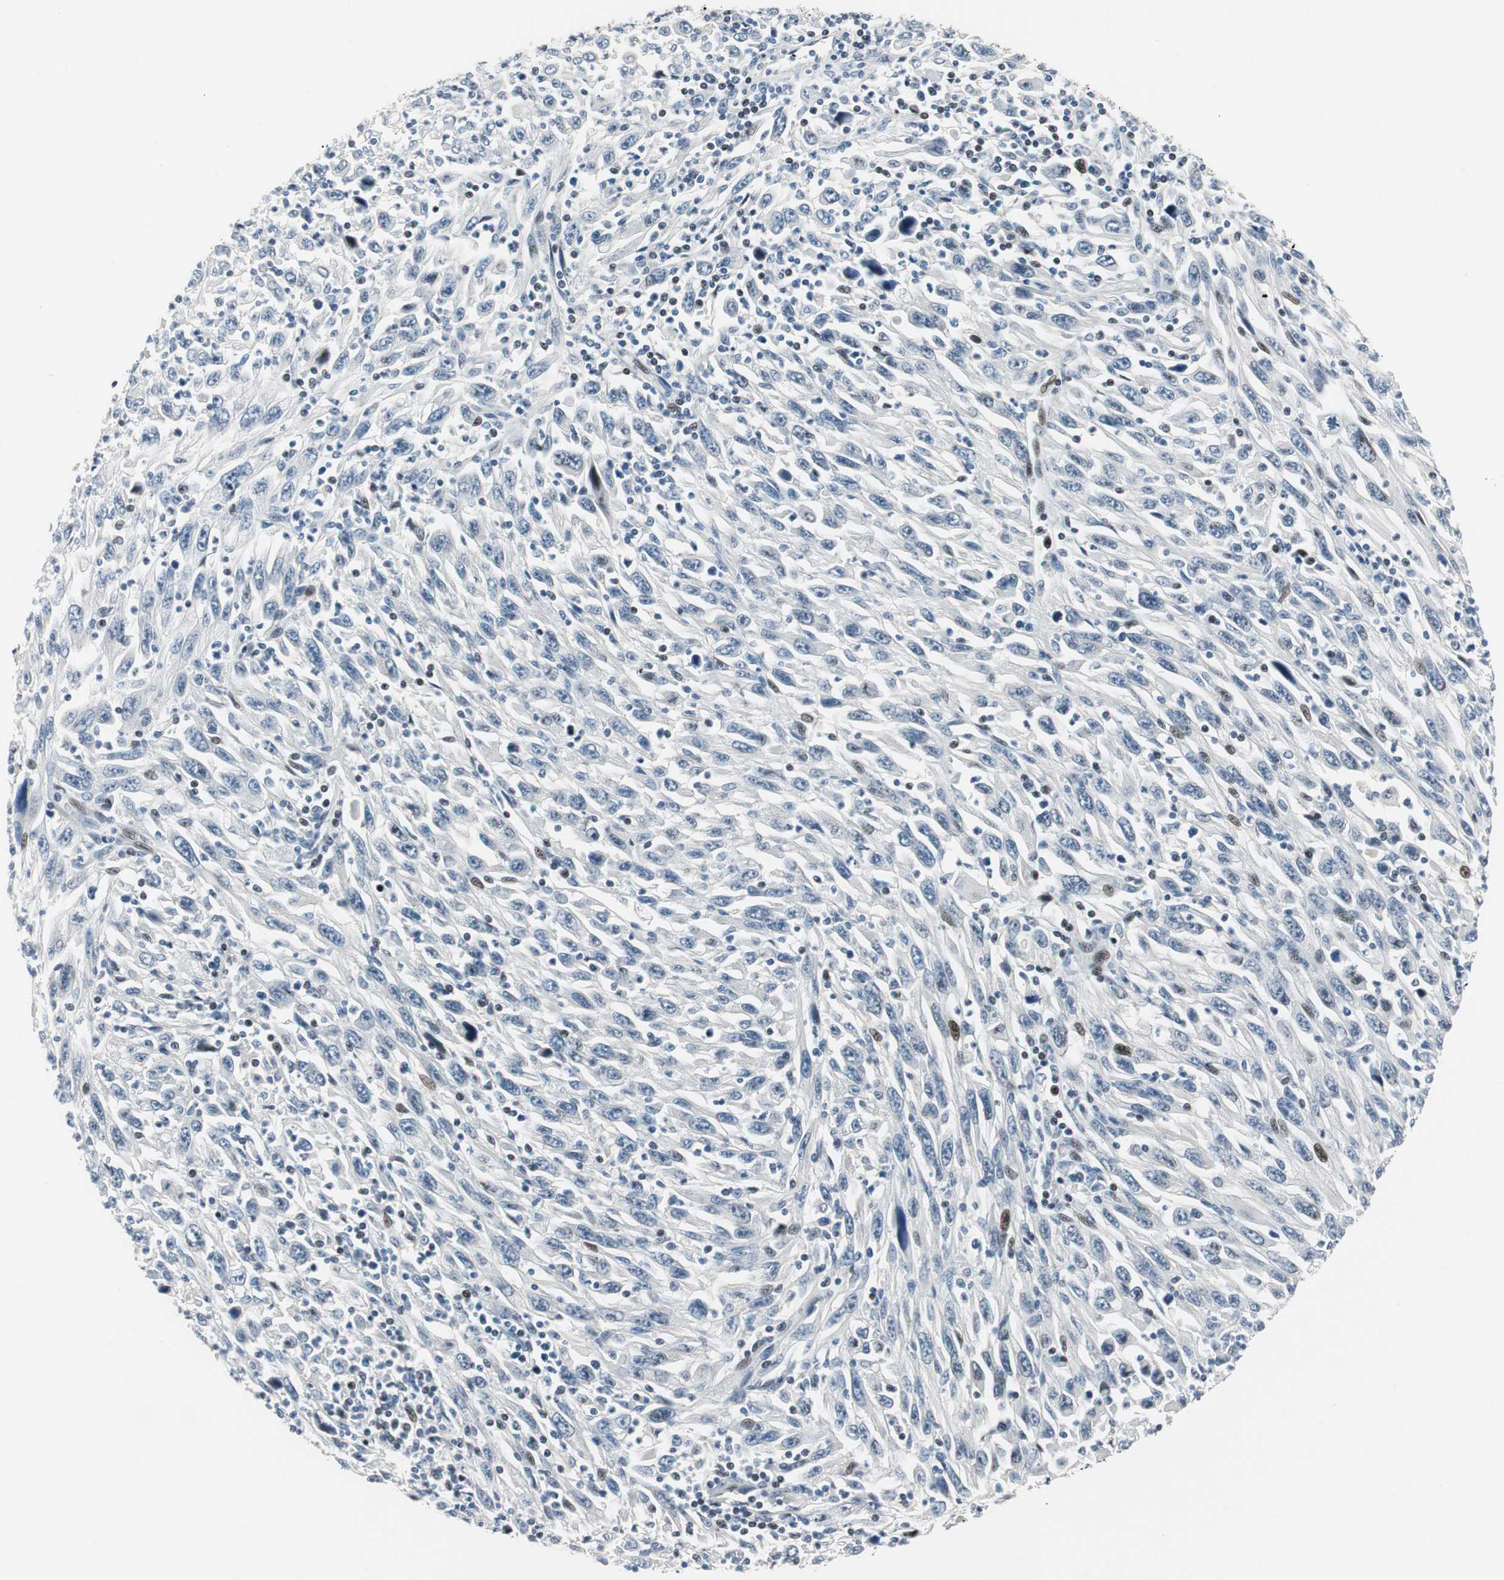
{"staining": {"intensity": "weak", "quantity": "<25%", "location": "nuclear"}, "tissue": "melanoma", "cell_type": "Tumor cells", "image_type": "cancer", "snomed": [{"axis": "morphology", "description": "Malignant melanoma, Metastatic site"}, {"axis": "topography", "description": "Skin"}], "caption": "DAB immunohistochemical staining of human melanoma displays no significant positivity in tumor cells.", "gene": "RAD1", "patient": {"sex": "female", "age": 56}}